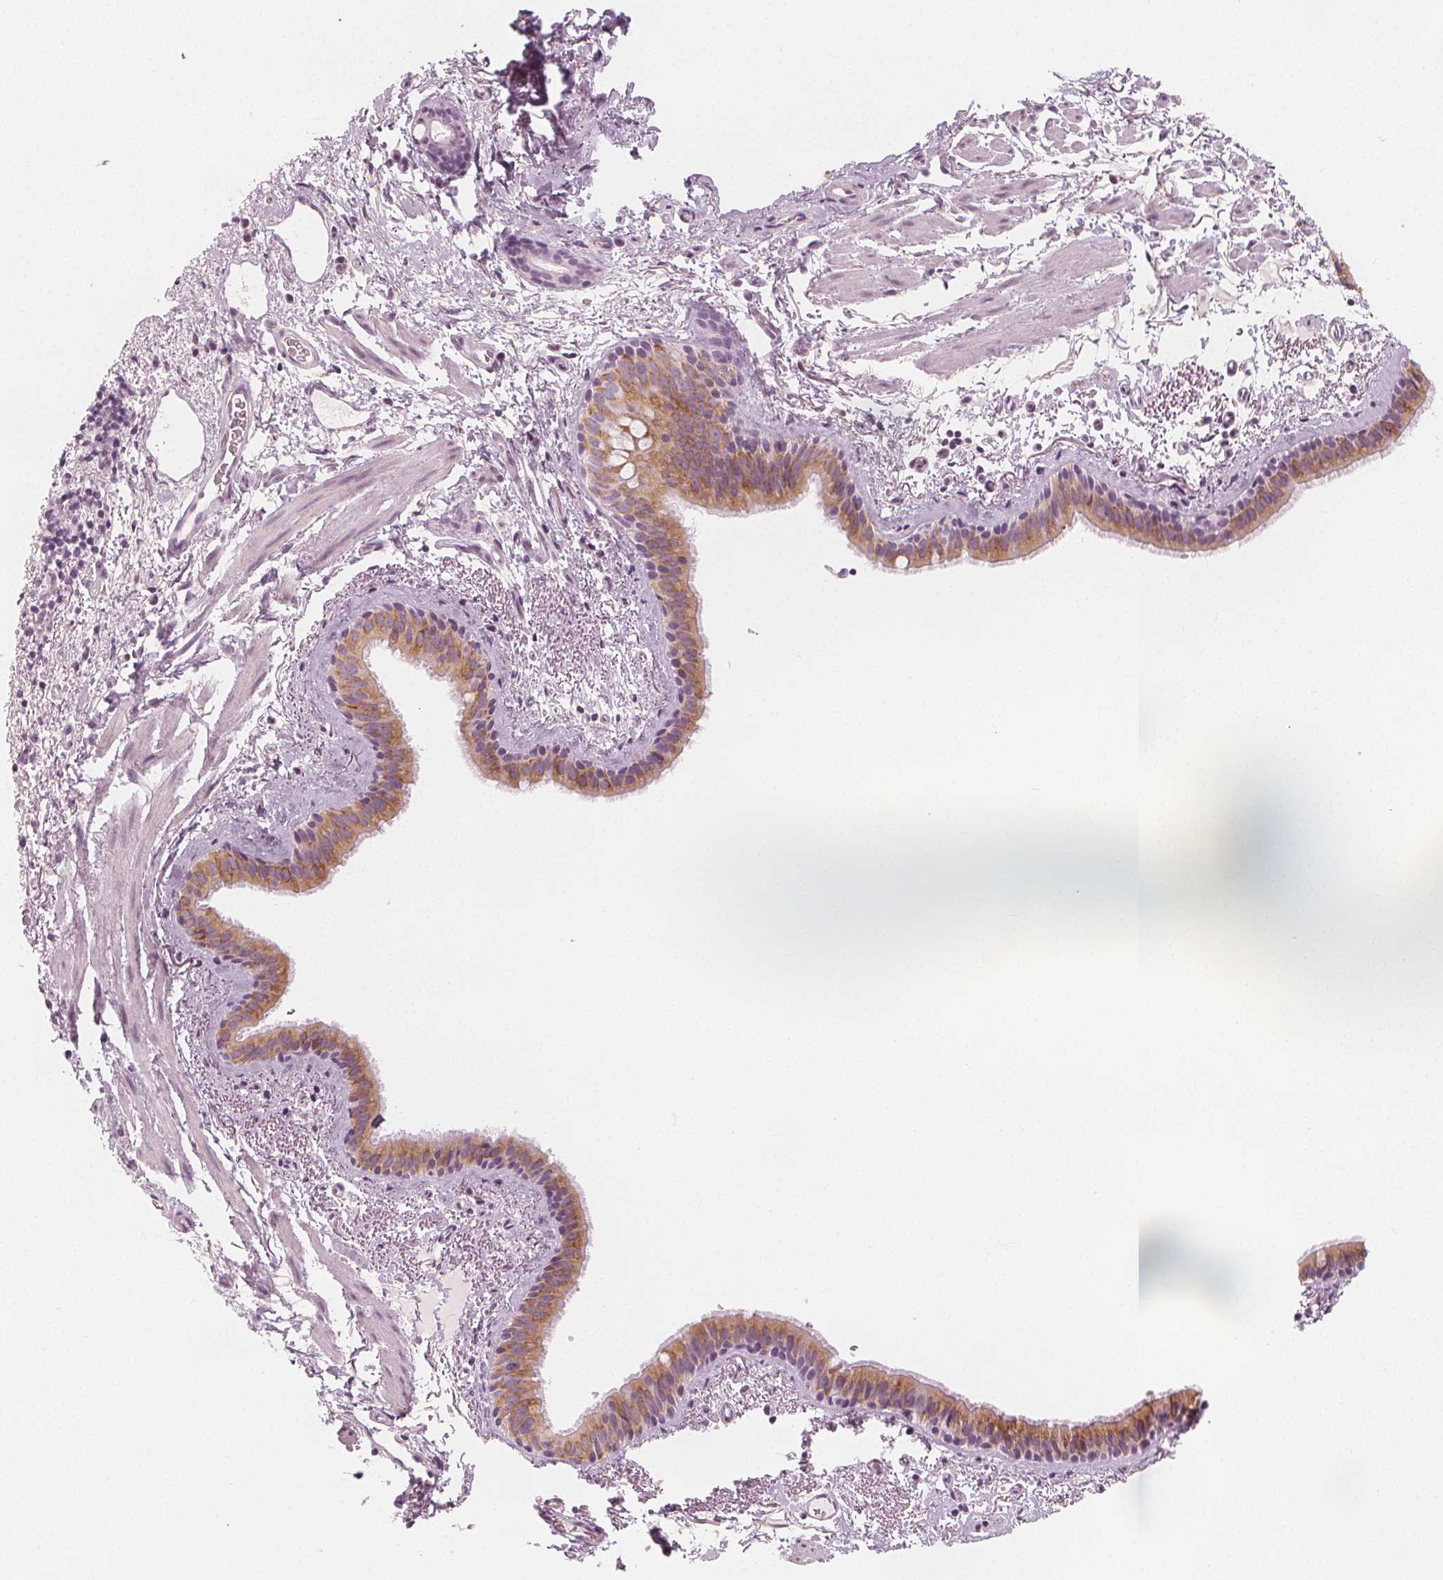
{"staining": {"intensity": "moderate", "quantity": ">75%", "location": "cytoplasmic/membranous"}, "tissue": "bronchus", "cell_type": "Respiratory epithelial cells", "image_type": "normal", "snomed": [{"axis": "morphology", "description": "Normal tissue, NOS"}, {"axis": "topography", "description": "Bronchus"}], "caption": "DAB immunohistochemical staining of normal bronchus shows moderate cytoplasmic/membranous protein expression in about >75% of respiratory epithelial cells. The staining was performed using DAB, with brown indicating positive protein expression. Nuclei are stained blue with hematoxylin.", "gene": "MAP1A", "patient": {"sex": "female", "age": 61}}